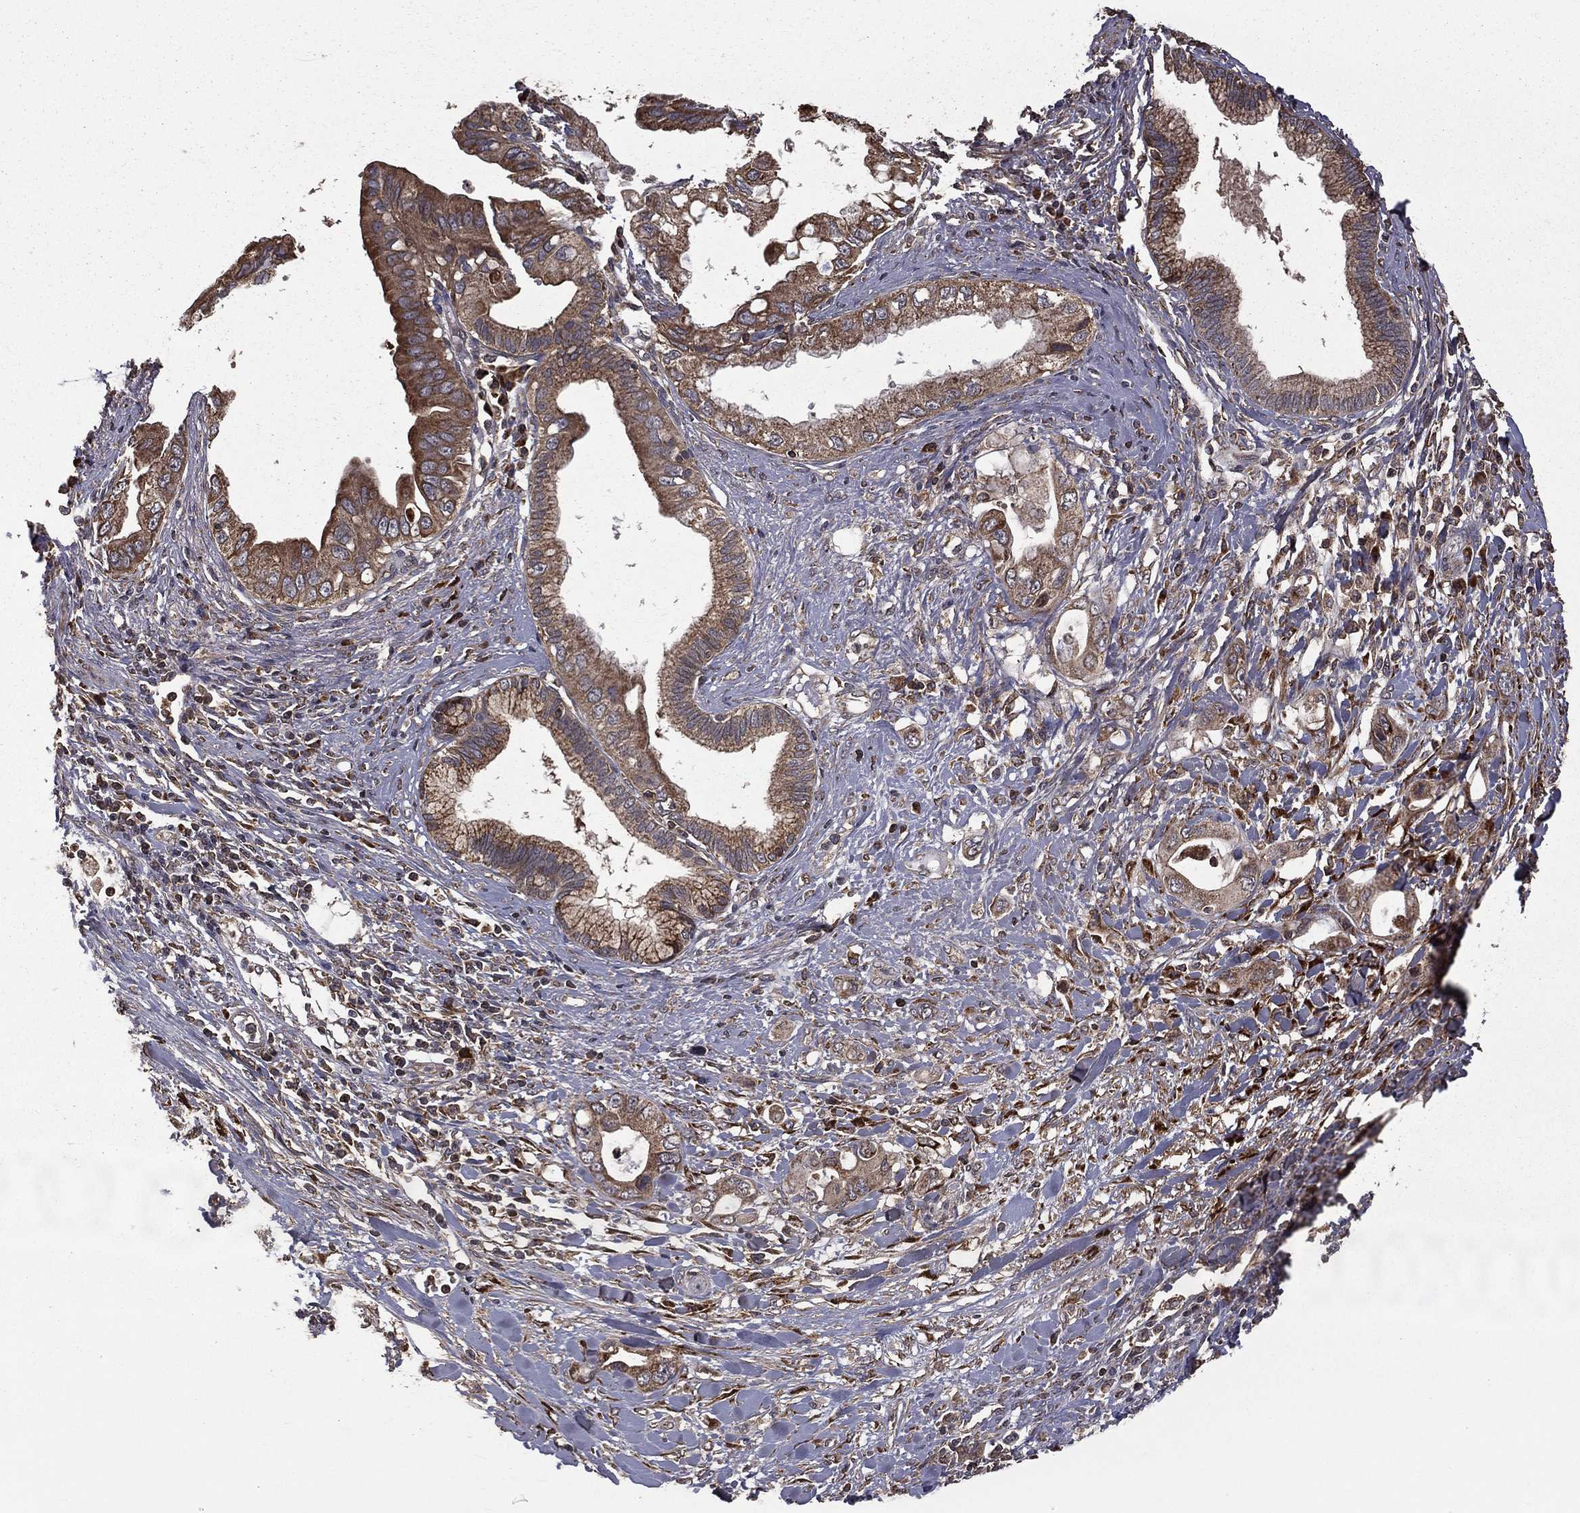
{"staining": {"intensity": "moderate", "quantity": "25%-75%", "location": "cytoplasmic/membranous"}, "tissue": "pancreatic cancer", "cell_type": "Tumor cells", "image_type": "cancer", "snomed": [{"axis": "morphology", "description": "Adenocarcinoma, NOS"}, {"axis": "topography", "description": "Pancreas"}], "caption": "About 25%-75% of tumor cells in human adenocarcinoma (pancreatic) reveal moderate cytoplasmic/membranous protein positivity as visualized by brown immunohistochemical staining.", "gene": "OLFML1", "patient": {"sex": "female", "age": 56}}